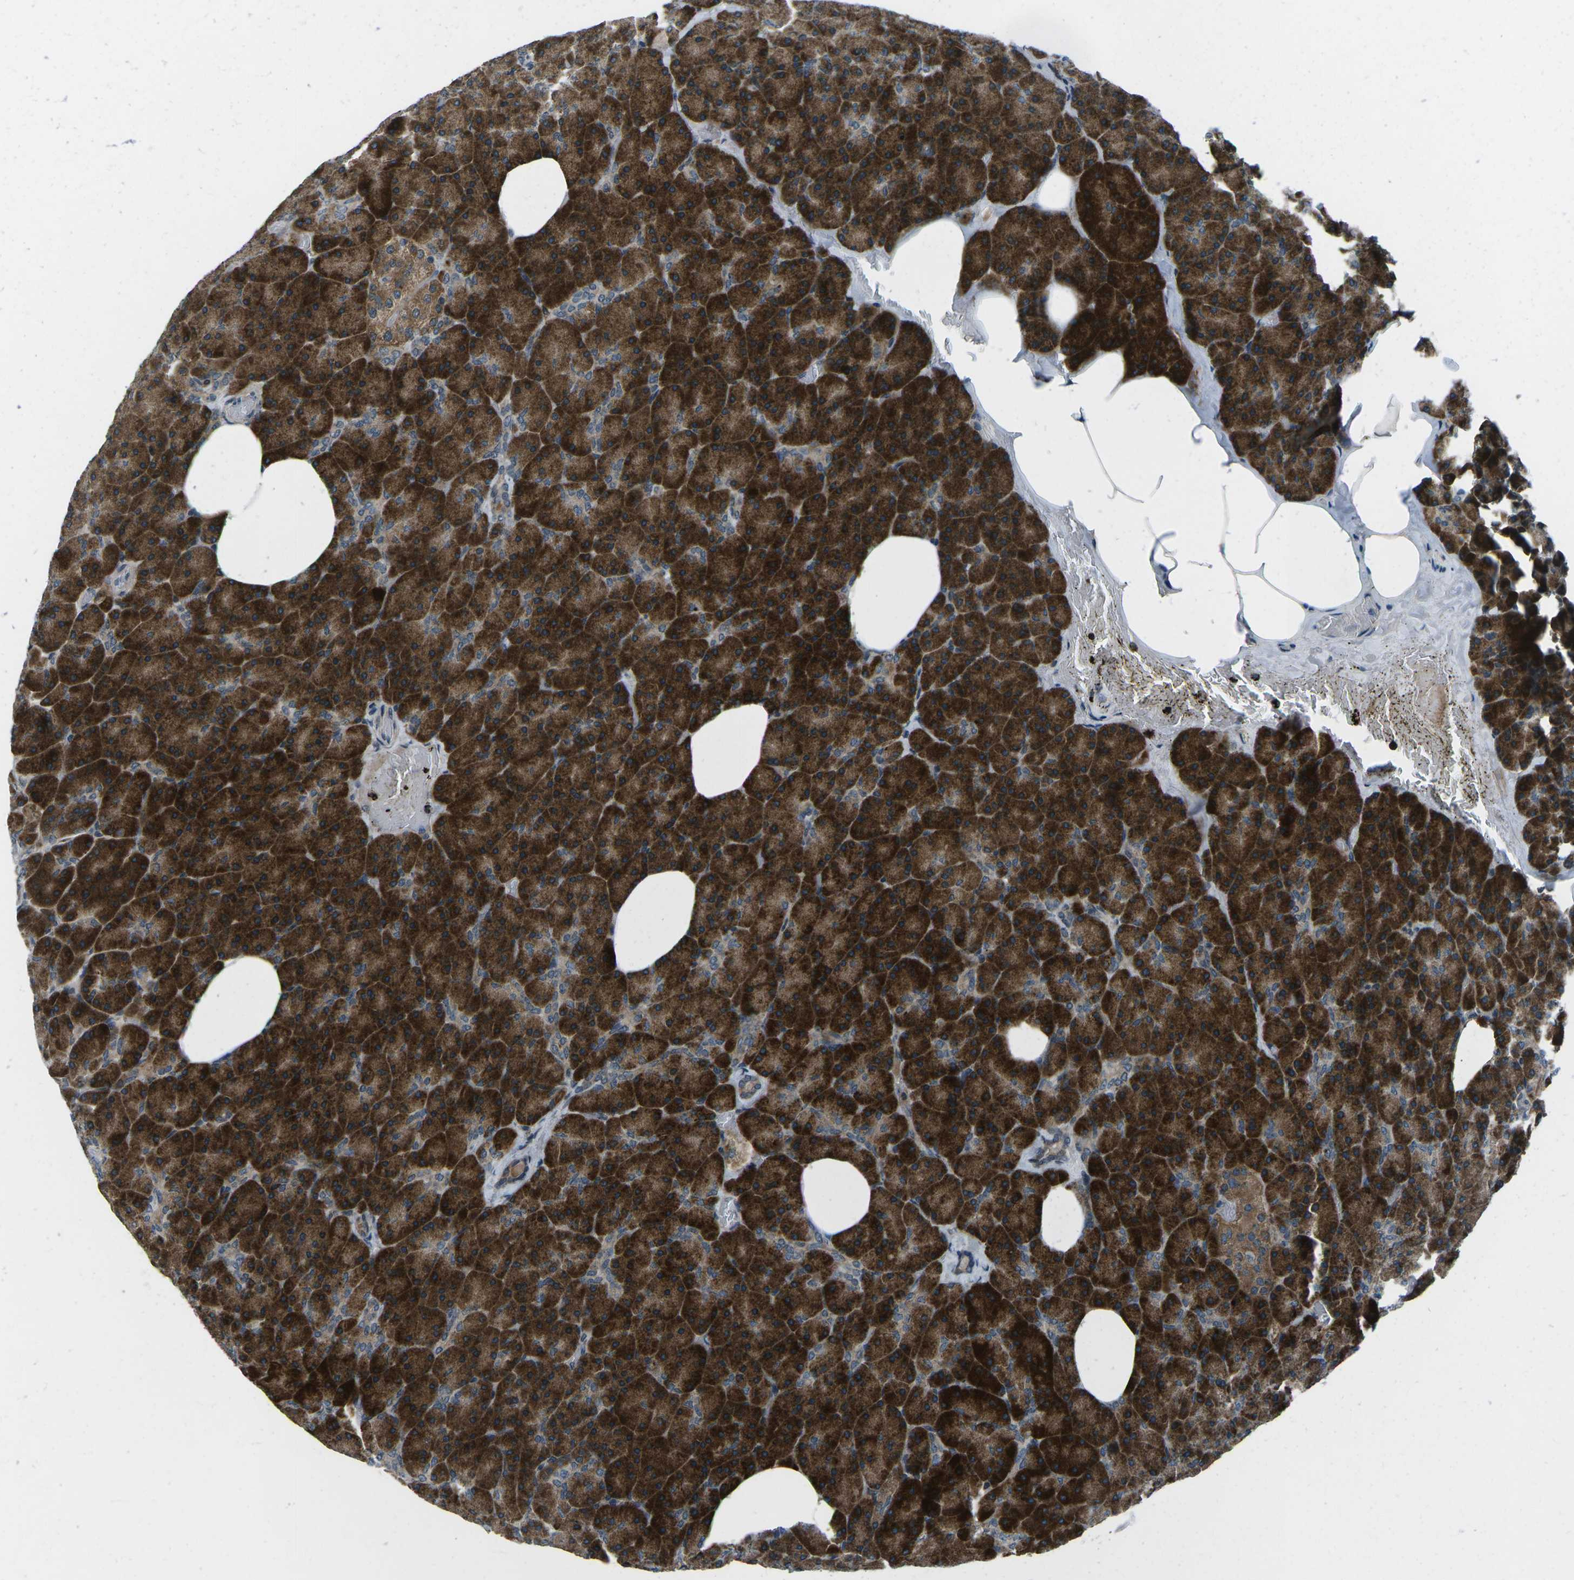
{"staining": {"intensity": "strong", "quantity": ">75%", "location": "cytoplasmic/membranous"}, "tissue": "pancreas", "cell_type": "Exocrine glandular cells", "image_type": "normal", "snomed": [{"axis": "morphology", "description": "Normal tissue, NOS"}, {"axis": "topography", "description": "Pancreas"}], "caption": "Immunohistochemical staining of unremarkable pancreas displays high levels of strong cytoplasmic/membranous positivity in approximately >75% of exocrine glandular cells. (Brightfield microscopy of DAB IHC at high magnification).", "gene": "CDK16", "patient": {"sex": "female", "age": 35}}